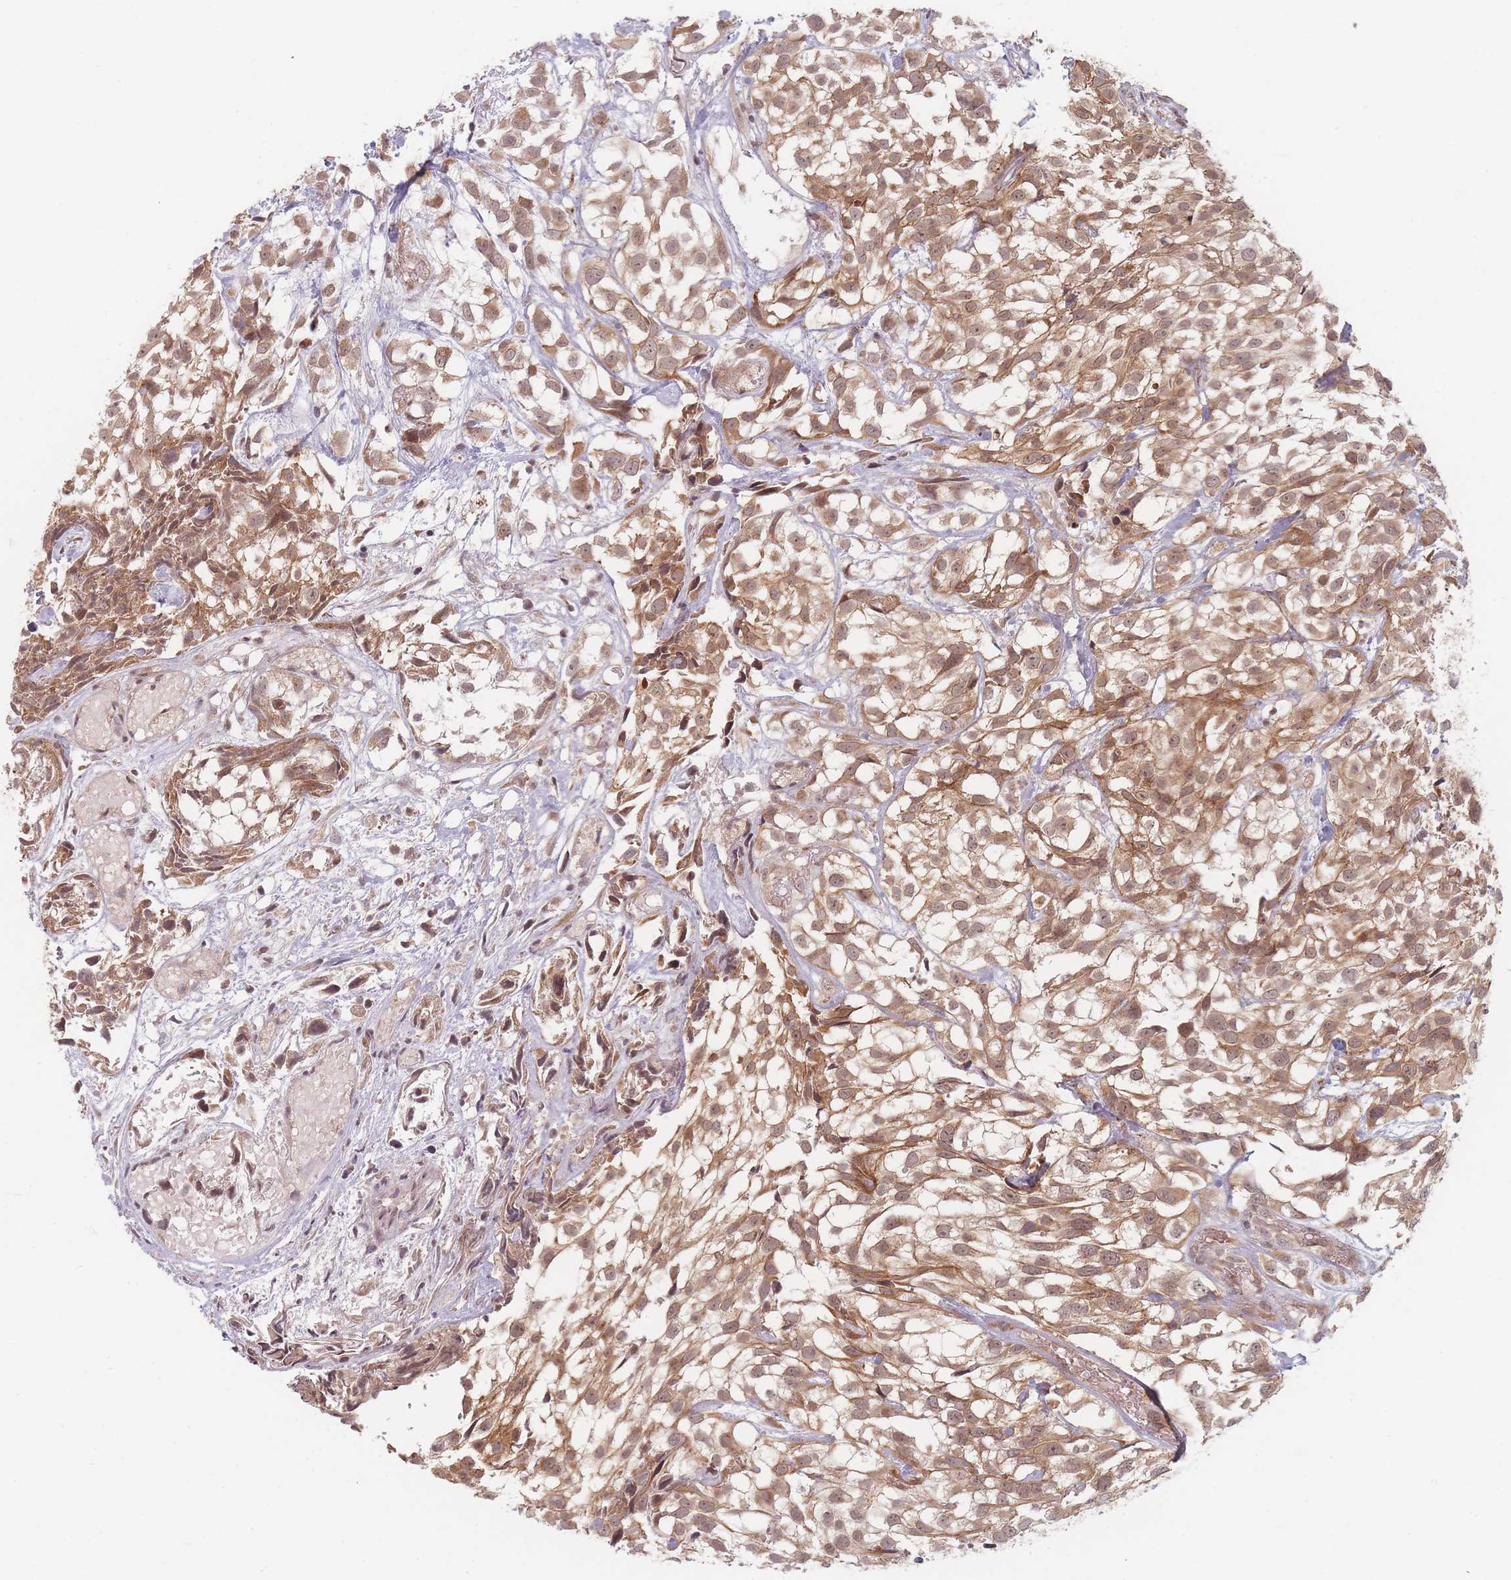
{"staining": {"intensity": "moderate", "quantity": ">75%", "location": "cytoplasmic/membranous"}, "tissue": "urothelial cancer", "cell_type": "Tumor cells", "image_type": "cancer", "snomed": [{"axis": "morphology", "description": "Urothelial carcinoma, High grade"}, {"axis": "topography", "description": "Urinary bladder"}], "caption": "A brown stain highlights moderate cytoplasmic/membranous expression of a protein in urothelial cancer tumor cells.", "gene": "RADX", "patient": {"sex": "male", "age": 56}}